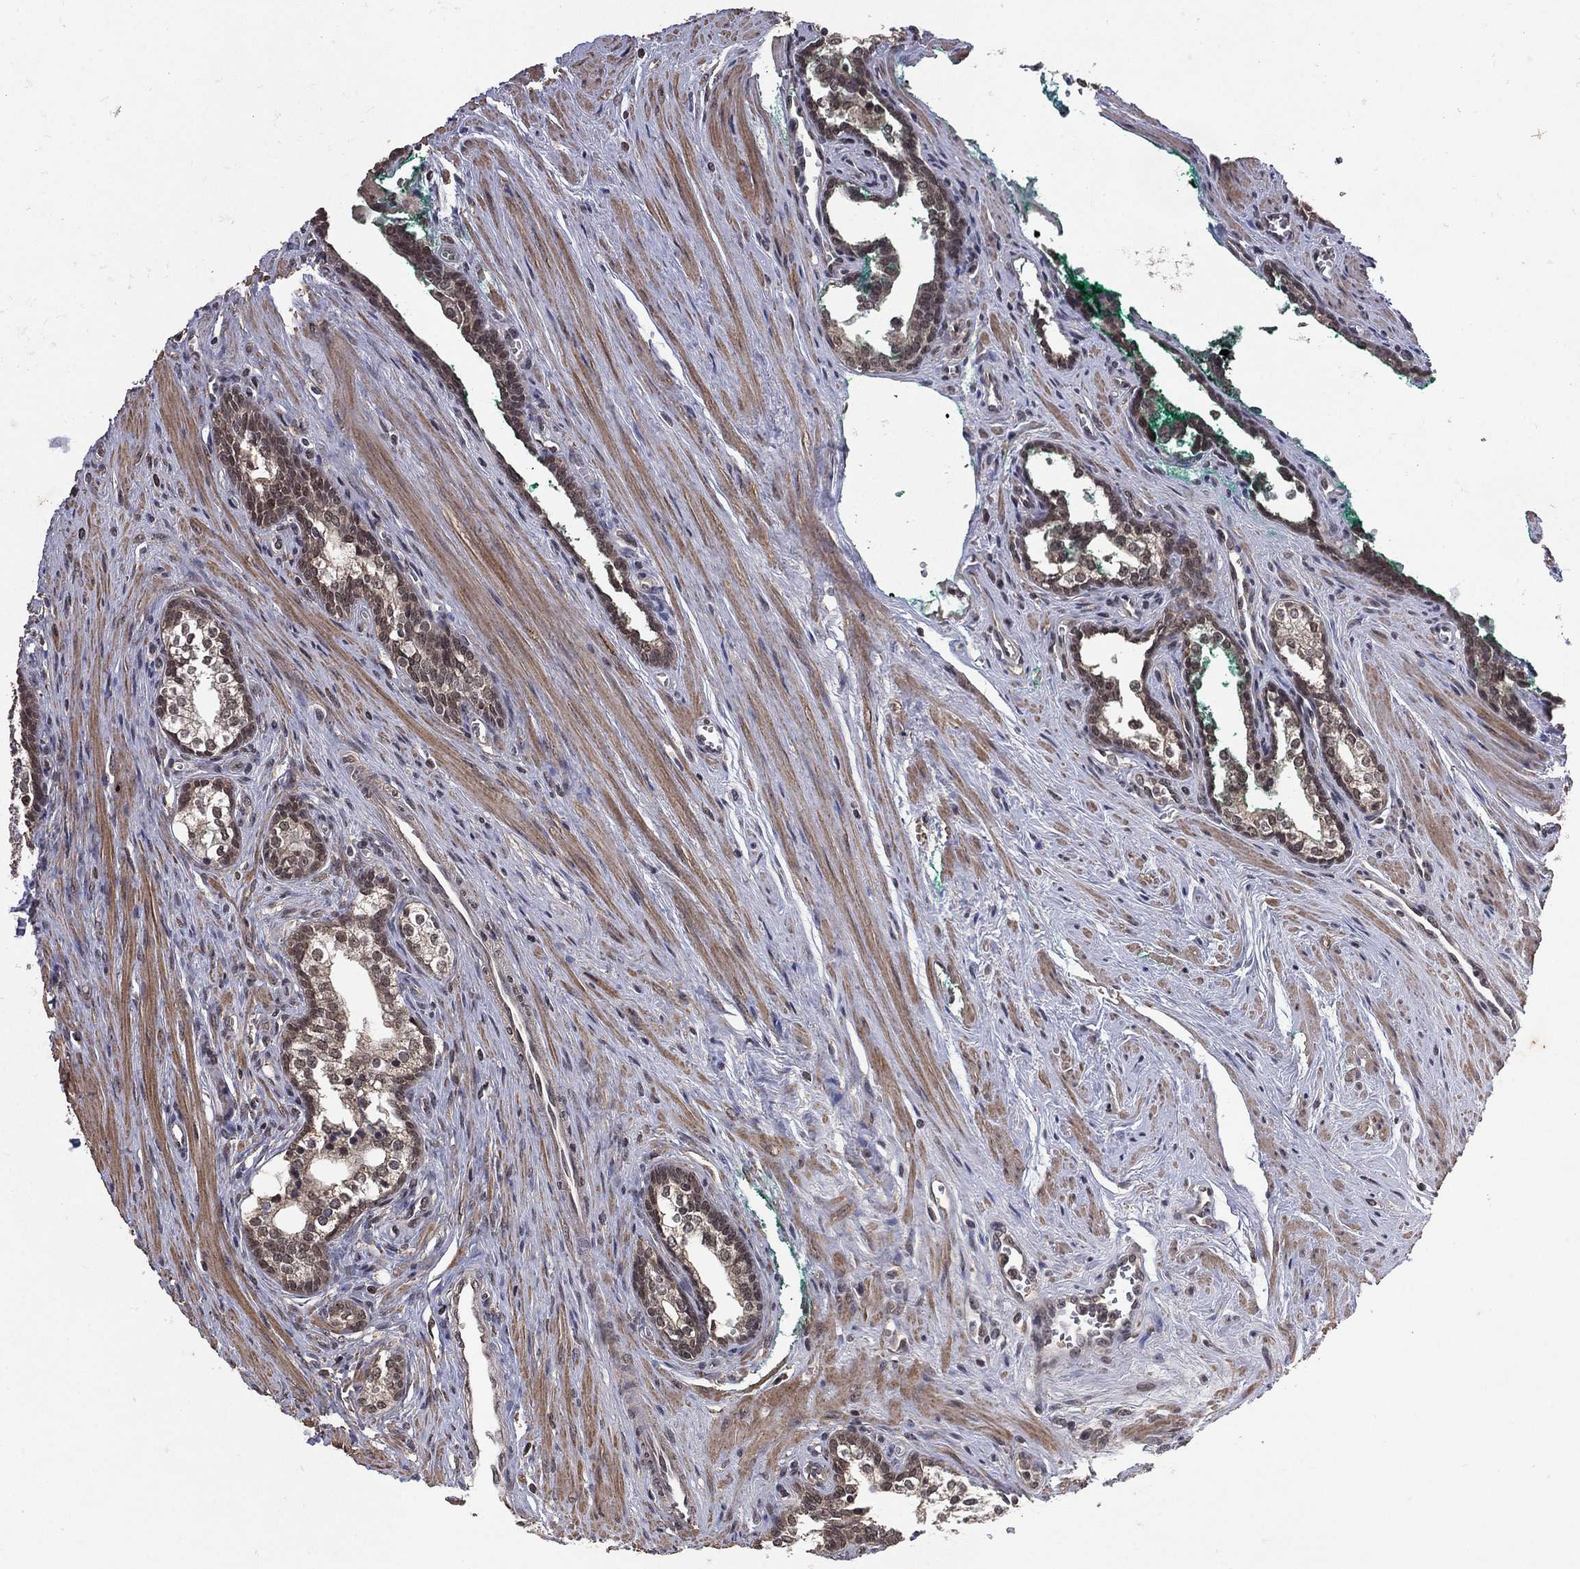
{"staining": {"intensity": "negative", "quantity": "none", "location": "none"}, "tissue": "prostate cancer", "cell_type": "Tumor cells", "image_type": "cancer", "snomed": [{"axis": "morphology", "description": "Adenocarcinoma, NOS"}, {"axis": "morphology", "description": "Adenocarcinoma, High grade"}, {"axis": "topography", "description": "Prostate"}], "caption": "The photomicrograph demonstrates no staining of tumor cells in prostate cancer (adenocarcinoma (high-grade)).", "gene": "NELFCD", "patient": {"sex": "male", "age": 61}}